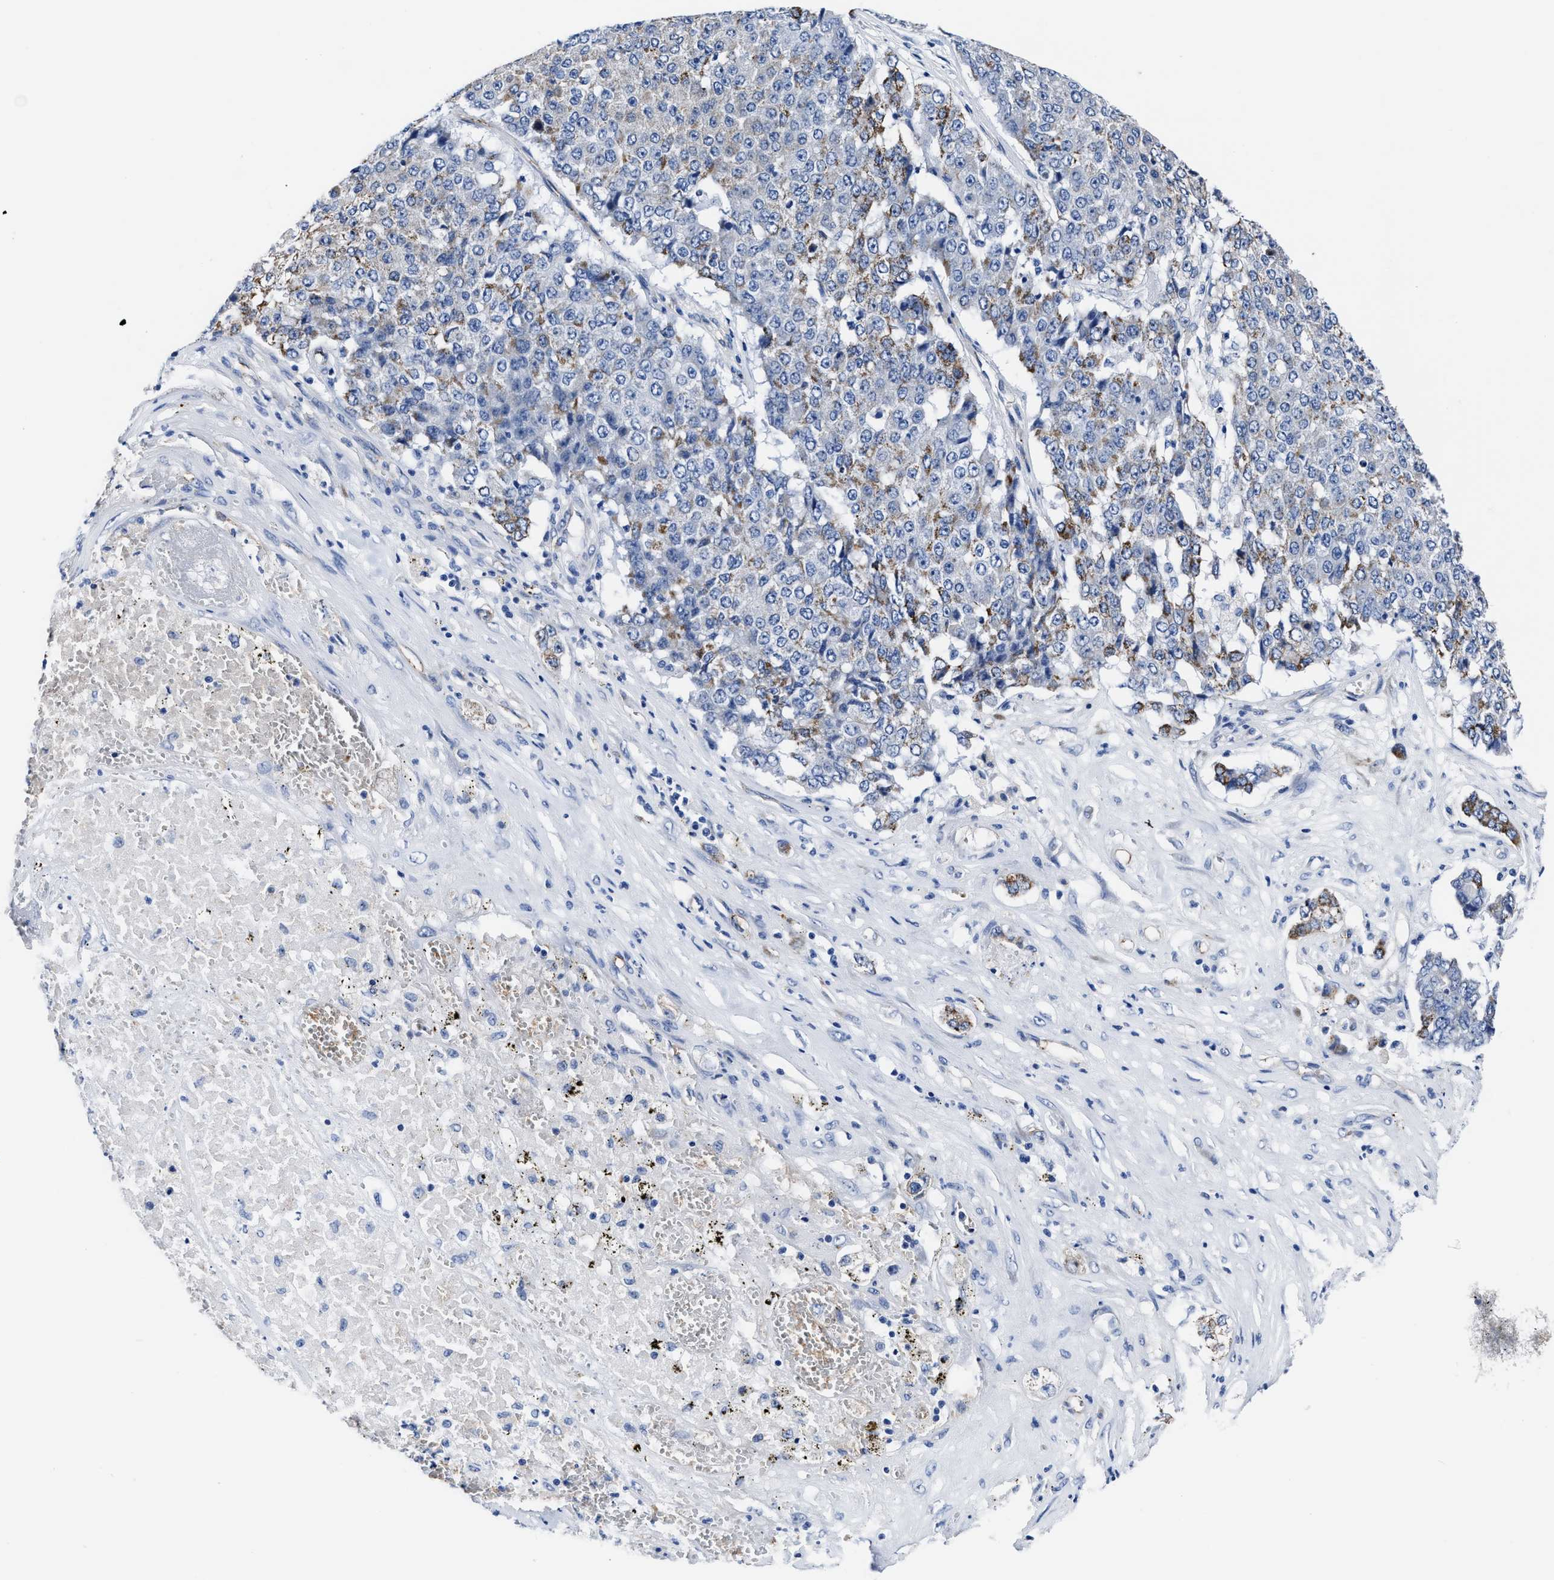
{"staining": {"intensity": "moderate", "quantity": "<25%", "location": "cytoplasmic/membranous"}, "tissue": "pancreatic cancer", "cell_type": "Tumor cells", "image_type": "cancer", "snomed": [{"axis": "morphology", "description": "Adenocarcinoma, NOS"}, {"axis": "topography", "description": "Pancreas"}], "caption": "Protein staining by immunohistochemistry shows moderate cytoplasmic/membranous expression in about <25% of tumor cells in pancreatic cancer.", "gene": "KCNMB3", "patient": {"sex": "male", "age": 50}}